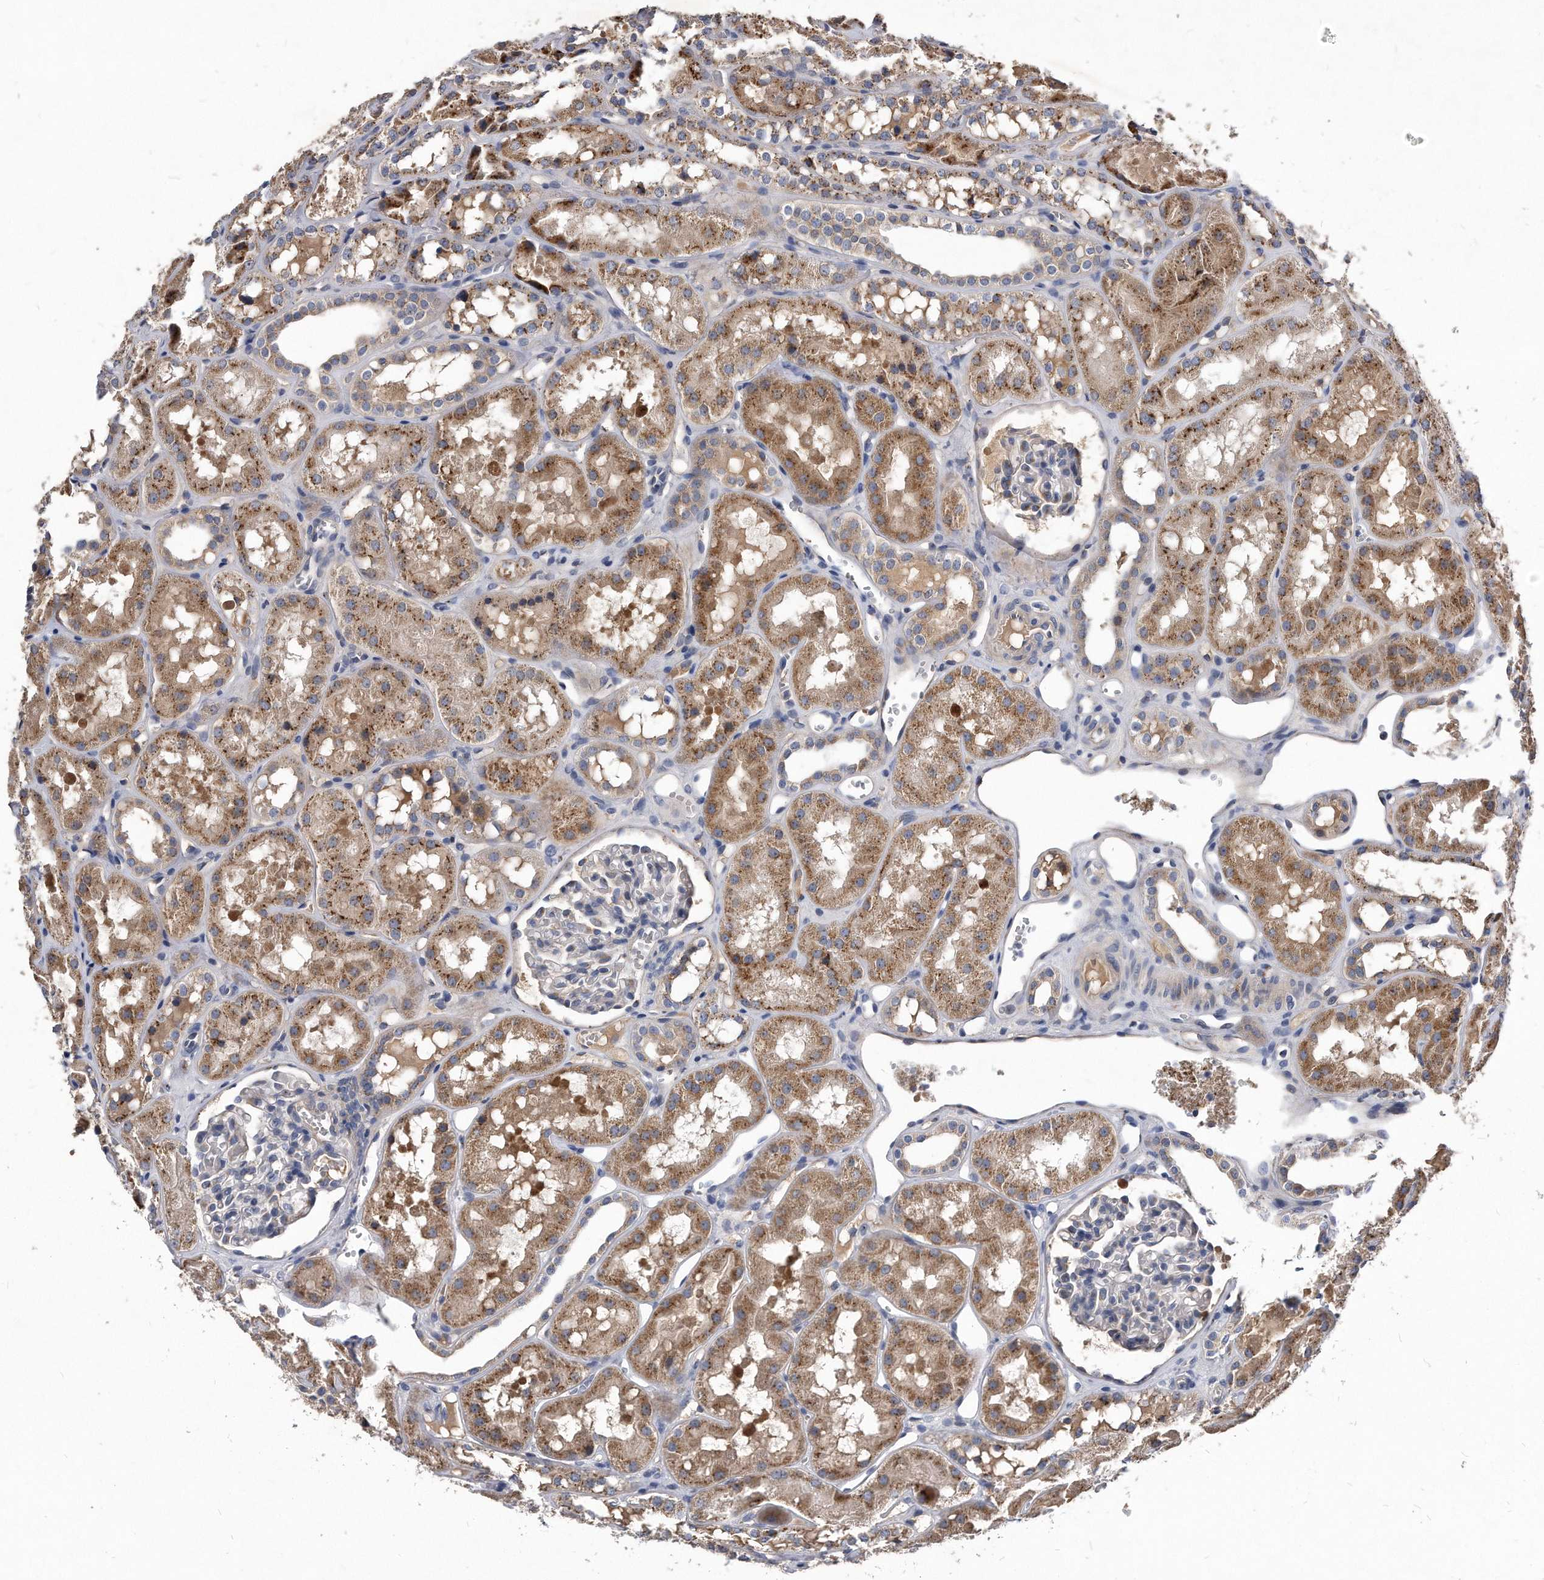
{"staining": {"intensity": "moderate", "quantity": "<25%", "location": "cytoplasmic/membranous"}, "tissue": "kidney", "cell_type": "Cells in glomeruli", "image_type": "normal", "snomed": [{"axis": "morphology", "description": "Normal tissue, NOS"}, {"axis": "topography", "description": "Kidney"}], "caption": "Kidney stained for a protein (brown) exhibits moderate cytoplasmic/membranous positive positivity in about <25% of cells in glomeruli.", "gene": "MGAT4A", "patient": {"sex": "male", "age": 16}}